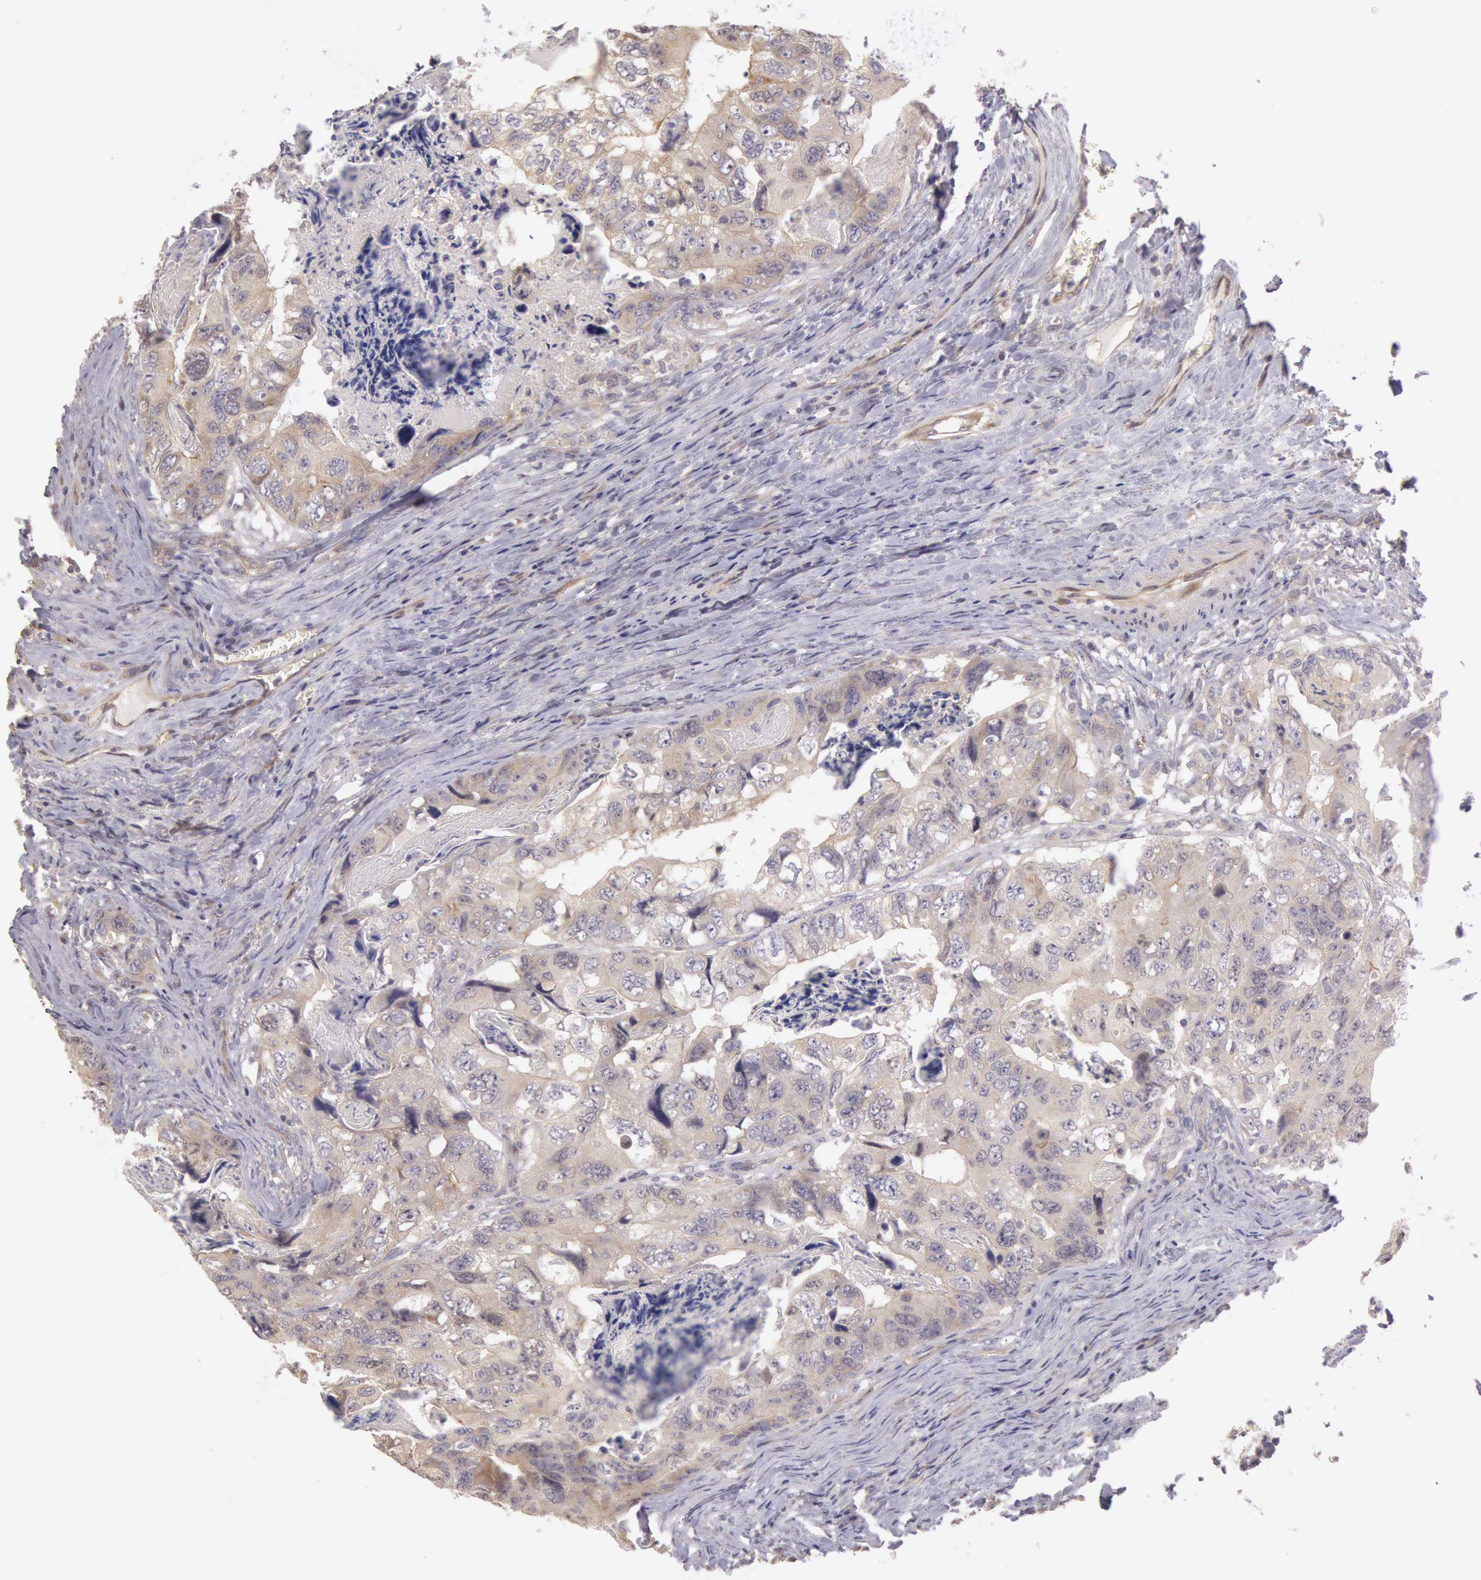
{"staining": {"intensity": "negative", "quantity": "none", "location": "none"}, "tissue": "colorectal cancer", "cell_type": "Tumor cells", "image_type": "cancer", "snomed": [{"axis": "morphology", "description": "Adenocarcinoma, NOS"}, {"axis": "topography", "description": "Rectum"}], "caption": "Colorectal cancer stained for a protein using immunohistochemistry (IHC) reveals no positivity tumor cells.", "gene": "AMOTL1", "patient": {"sex": "female", "age": 82}}